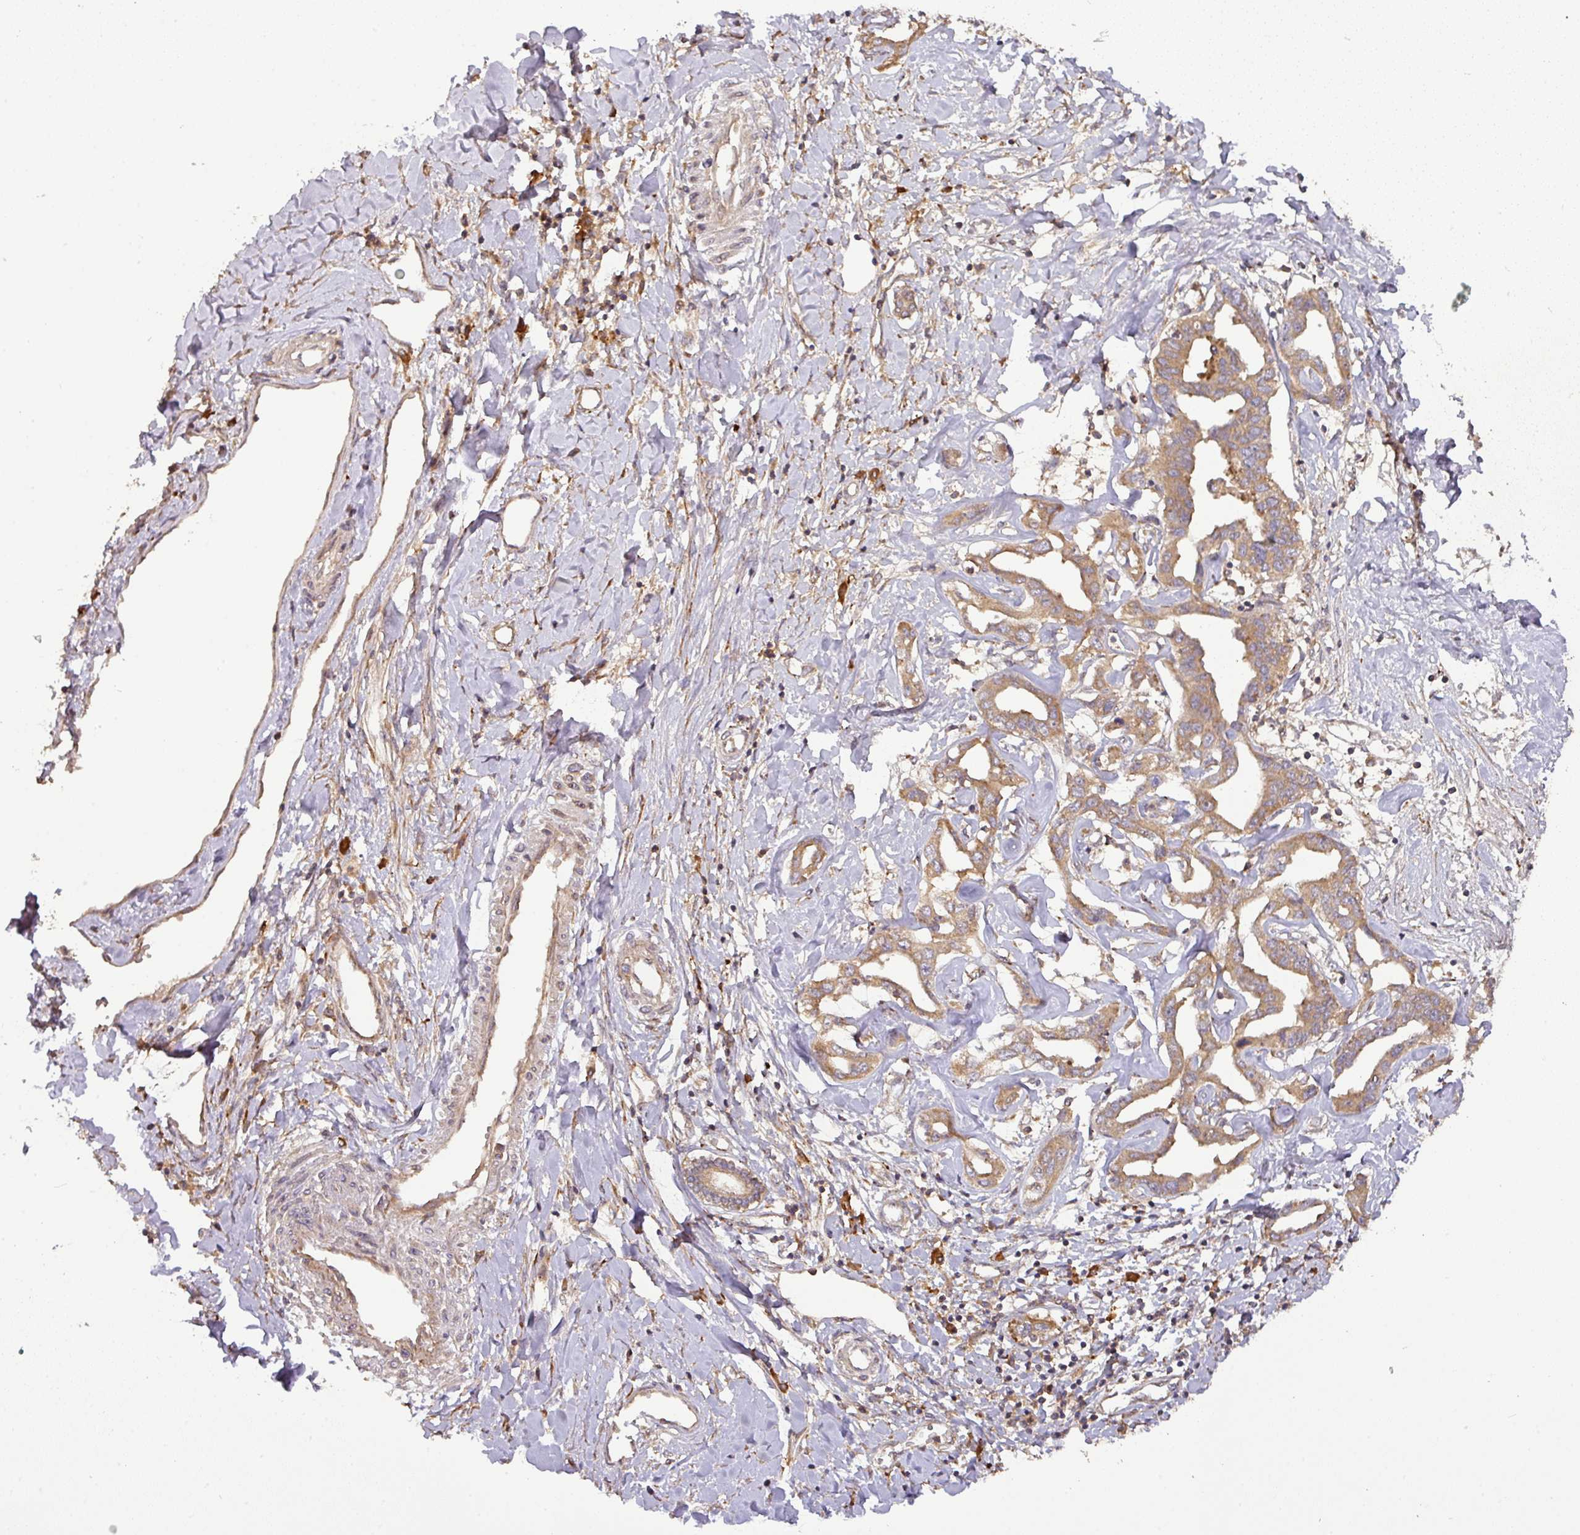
{"staining": {"intensity": "moderate", "quantity": ">75%", "location": "cytoplasmic/membranous"}, "tissue": "liver cancer", "cell_type": "Tumor cells", "image_type": "cancer", "snomed": [{"axis": "morphology", "description": "Cholangiocarcinoma"}, {"axis": "topography", "description": "Liver"}], "caption": "A medium amount of moderate cytoplasmic/membranous positivity is present in about >75% of tumor cells in liver cancer tissue.", "gene": "GALP", "patient": {"sex": "male", "age": 59}}